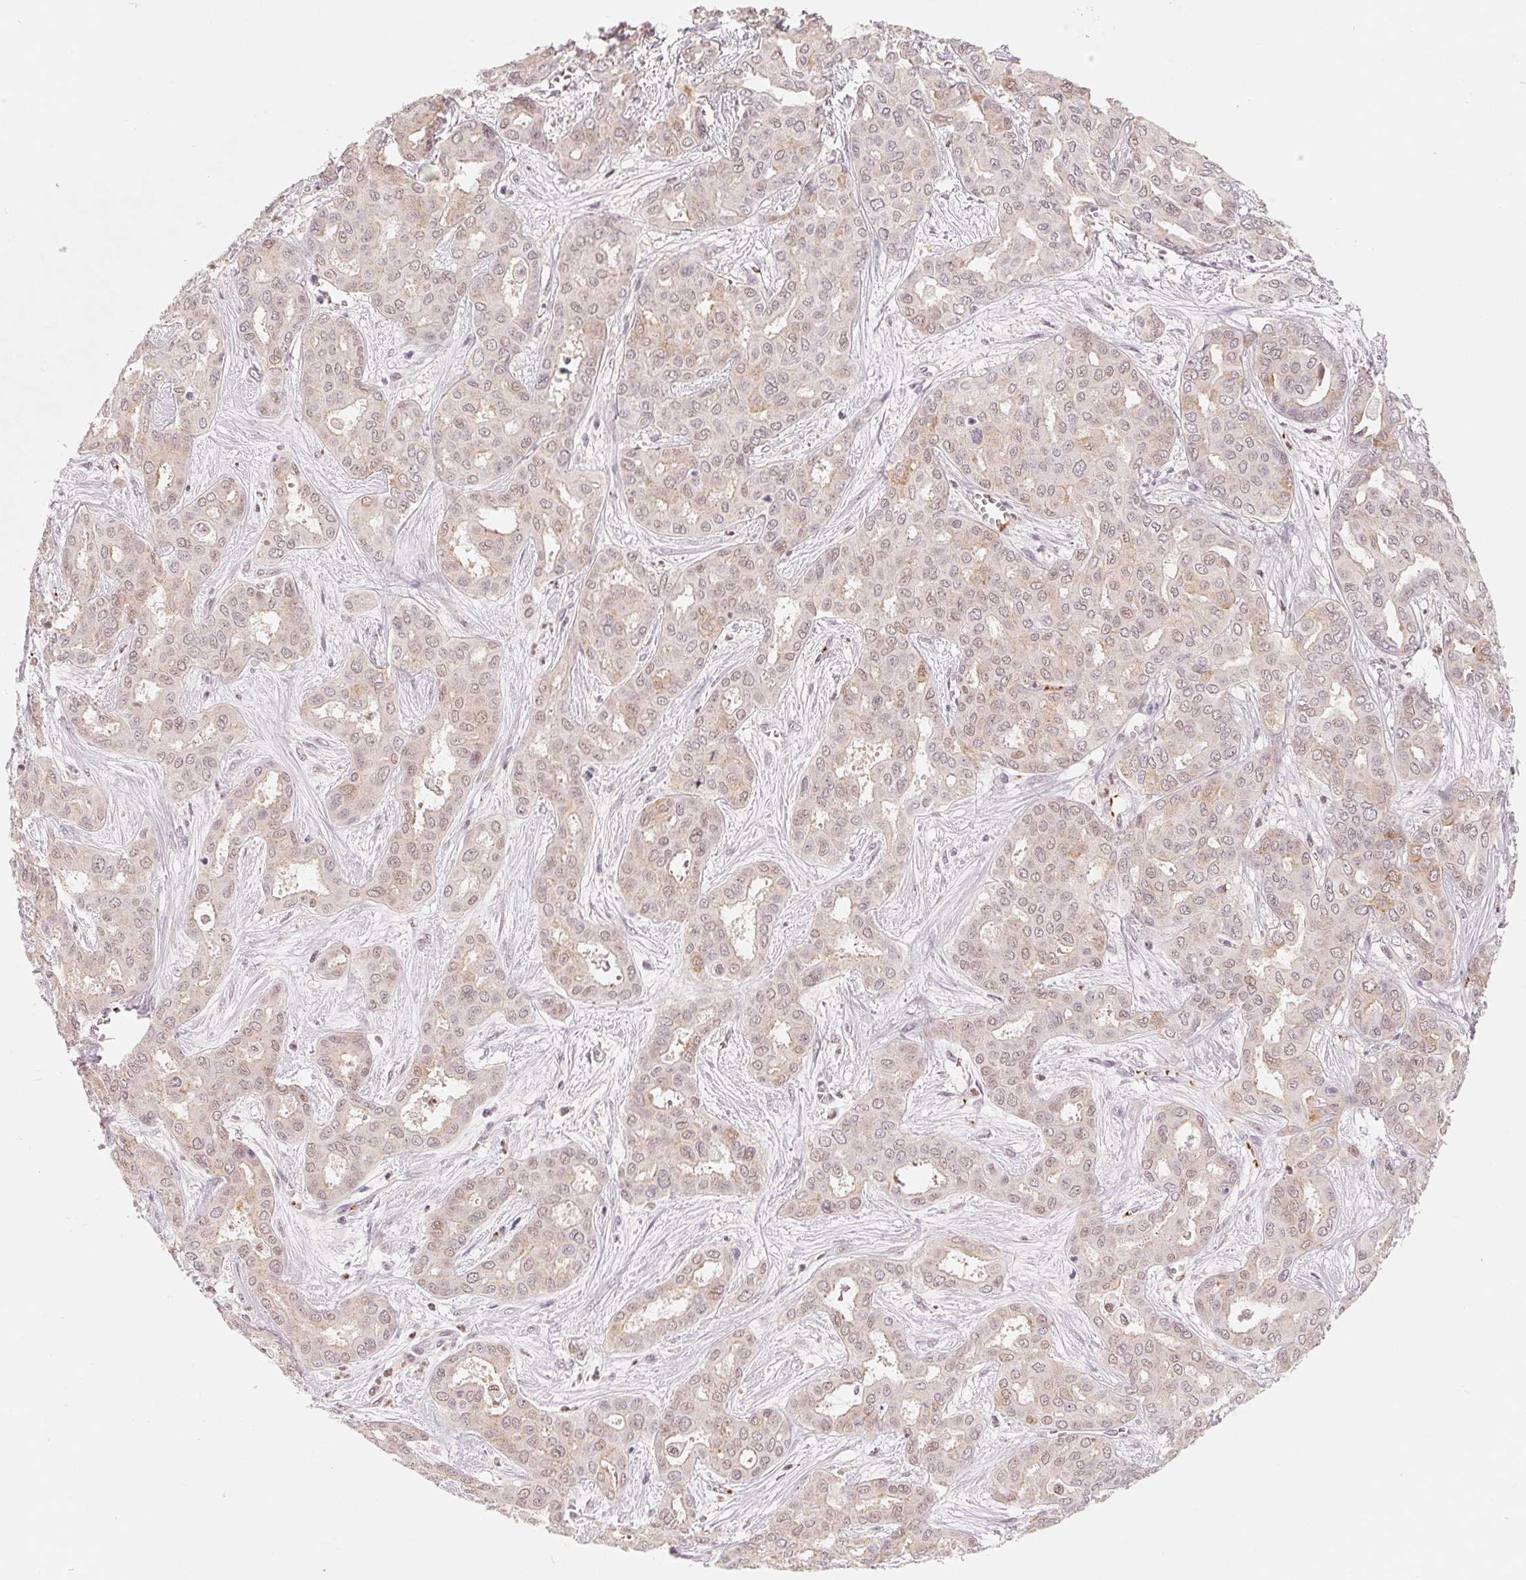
{"staining": {"intensity": "weak", "quantity": "25%-75%", "location": "nuclear"}, "tissue": "liver cancer", "cell_type": "Tumor cells", "image_type": "cancer", "snomed": [{"axis": "morphology", "description": "Cholangiocarcinoma"}, {"axis": "topography", "description": "Liver"}], "caption": "This is a histology image of IHC staining of liver cancer, which shows weak expression in the nuclear of tumor cells.", "gene": "ARHGAP22", "patient": {"sex": "female", "age": 64}}